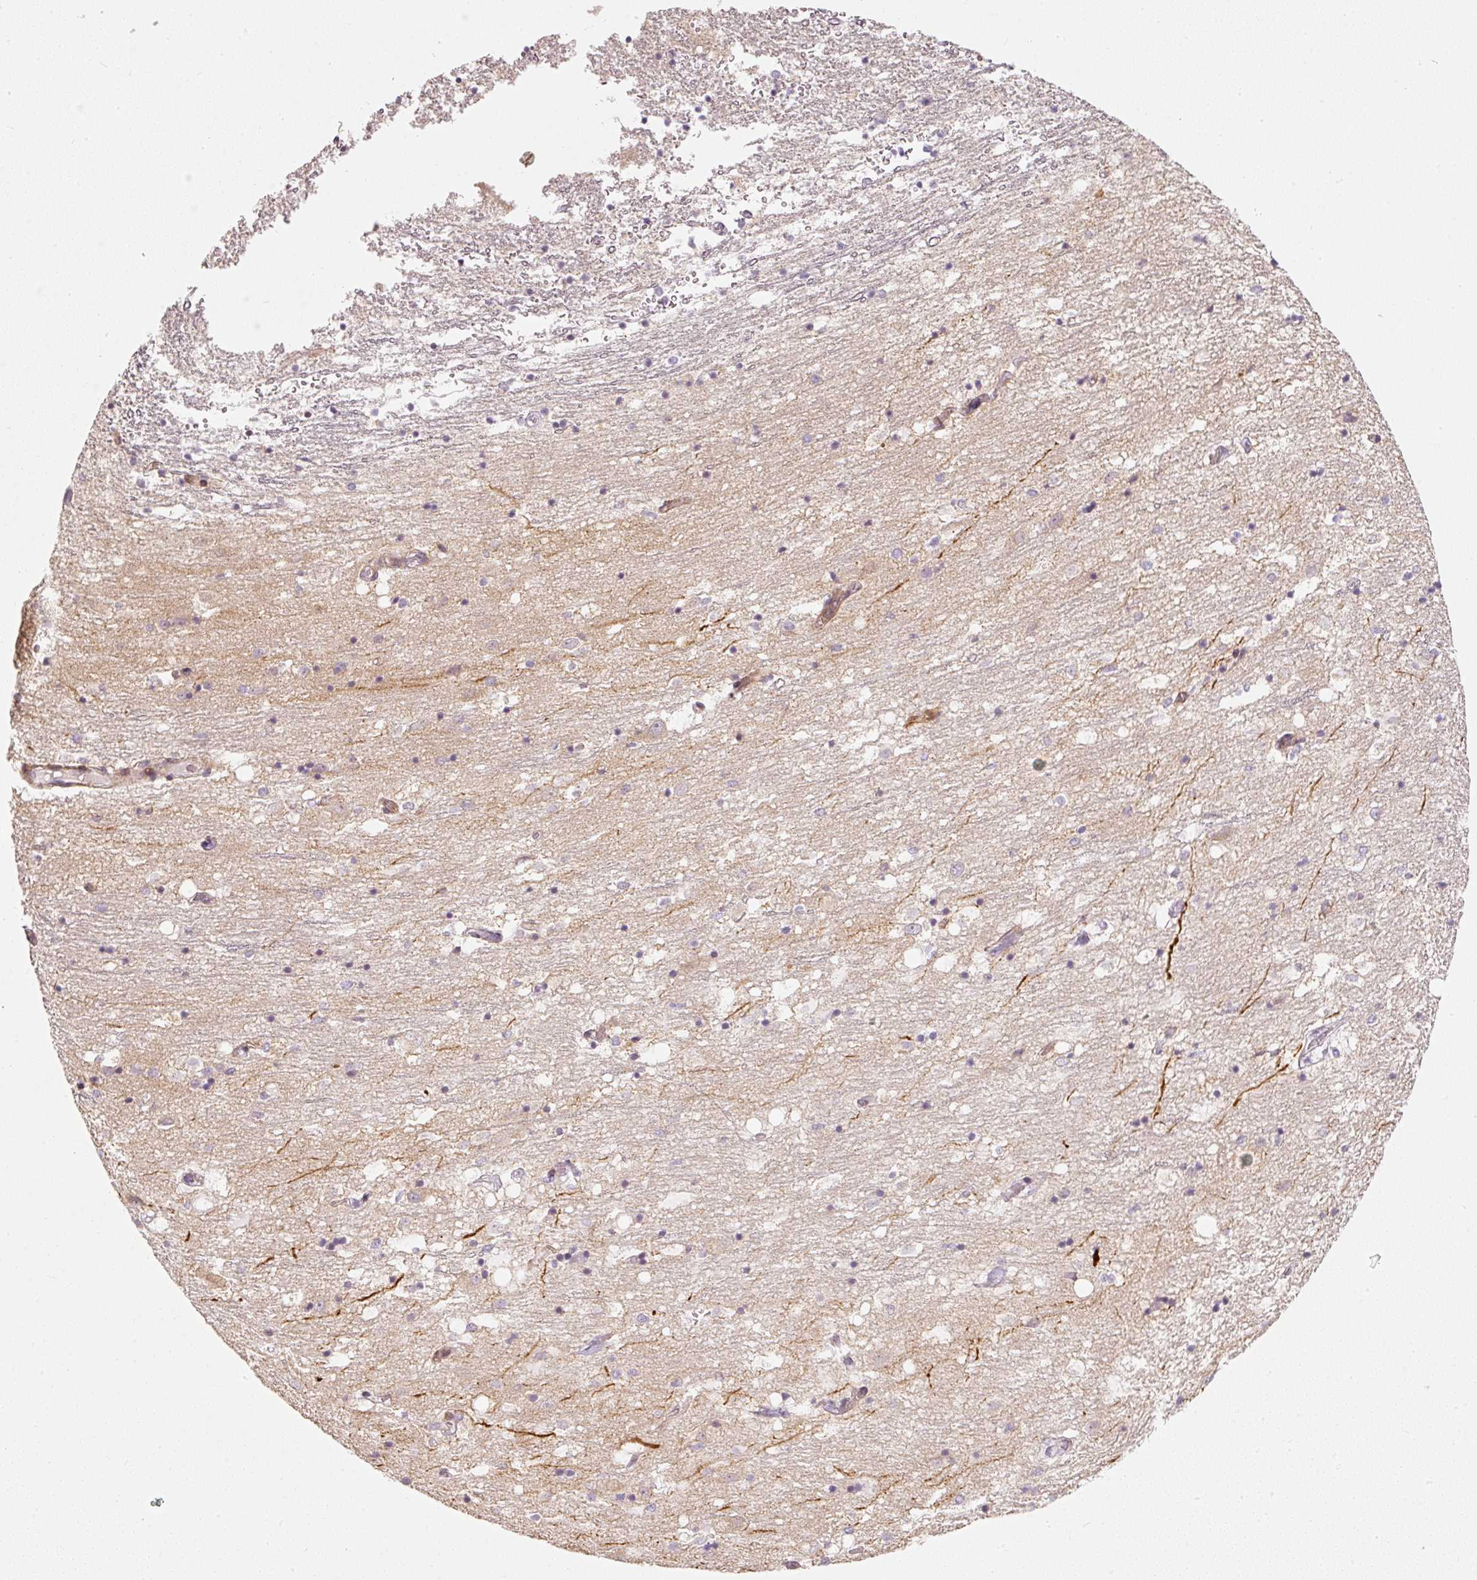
{"staining": {"intensity": "moderate", "quantity": "<25%", "location": "cytoplasmic/membranous"}, "tissue": "caudate", "cell_type": "Glial cells", "image_type": "normal", "snomed": [{"axis": "morphology", "description": "Normal tissue, NOS"}, {"axis": "topography", "description": "Lateral ventricle wall"}], "caption": "IHC image of unremarkable caudate stained for a protein (brown), which reveals low levels of moderate cytoplasmic/membranous positivity in about <25% of glial cells.", "gene": "NRDE2", "patient": {"sex": "male", "age": 58}}